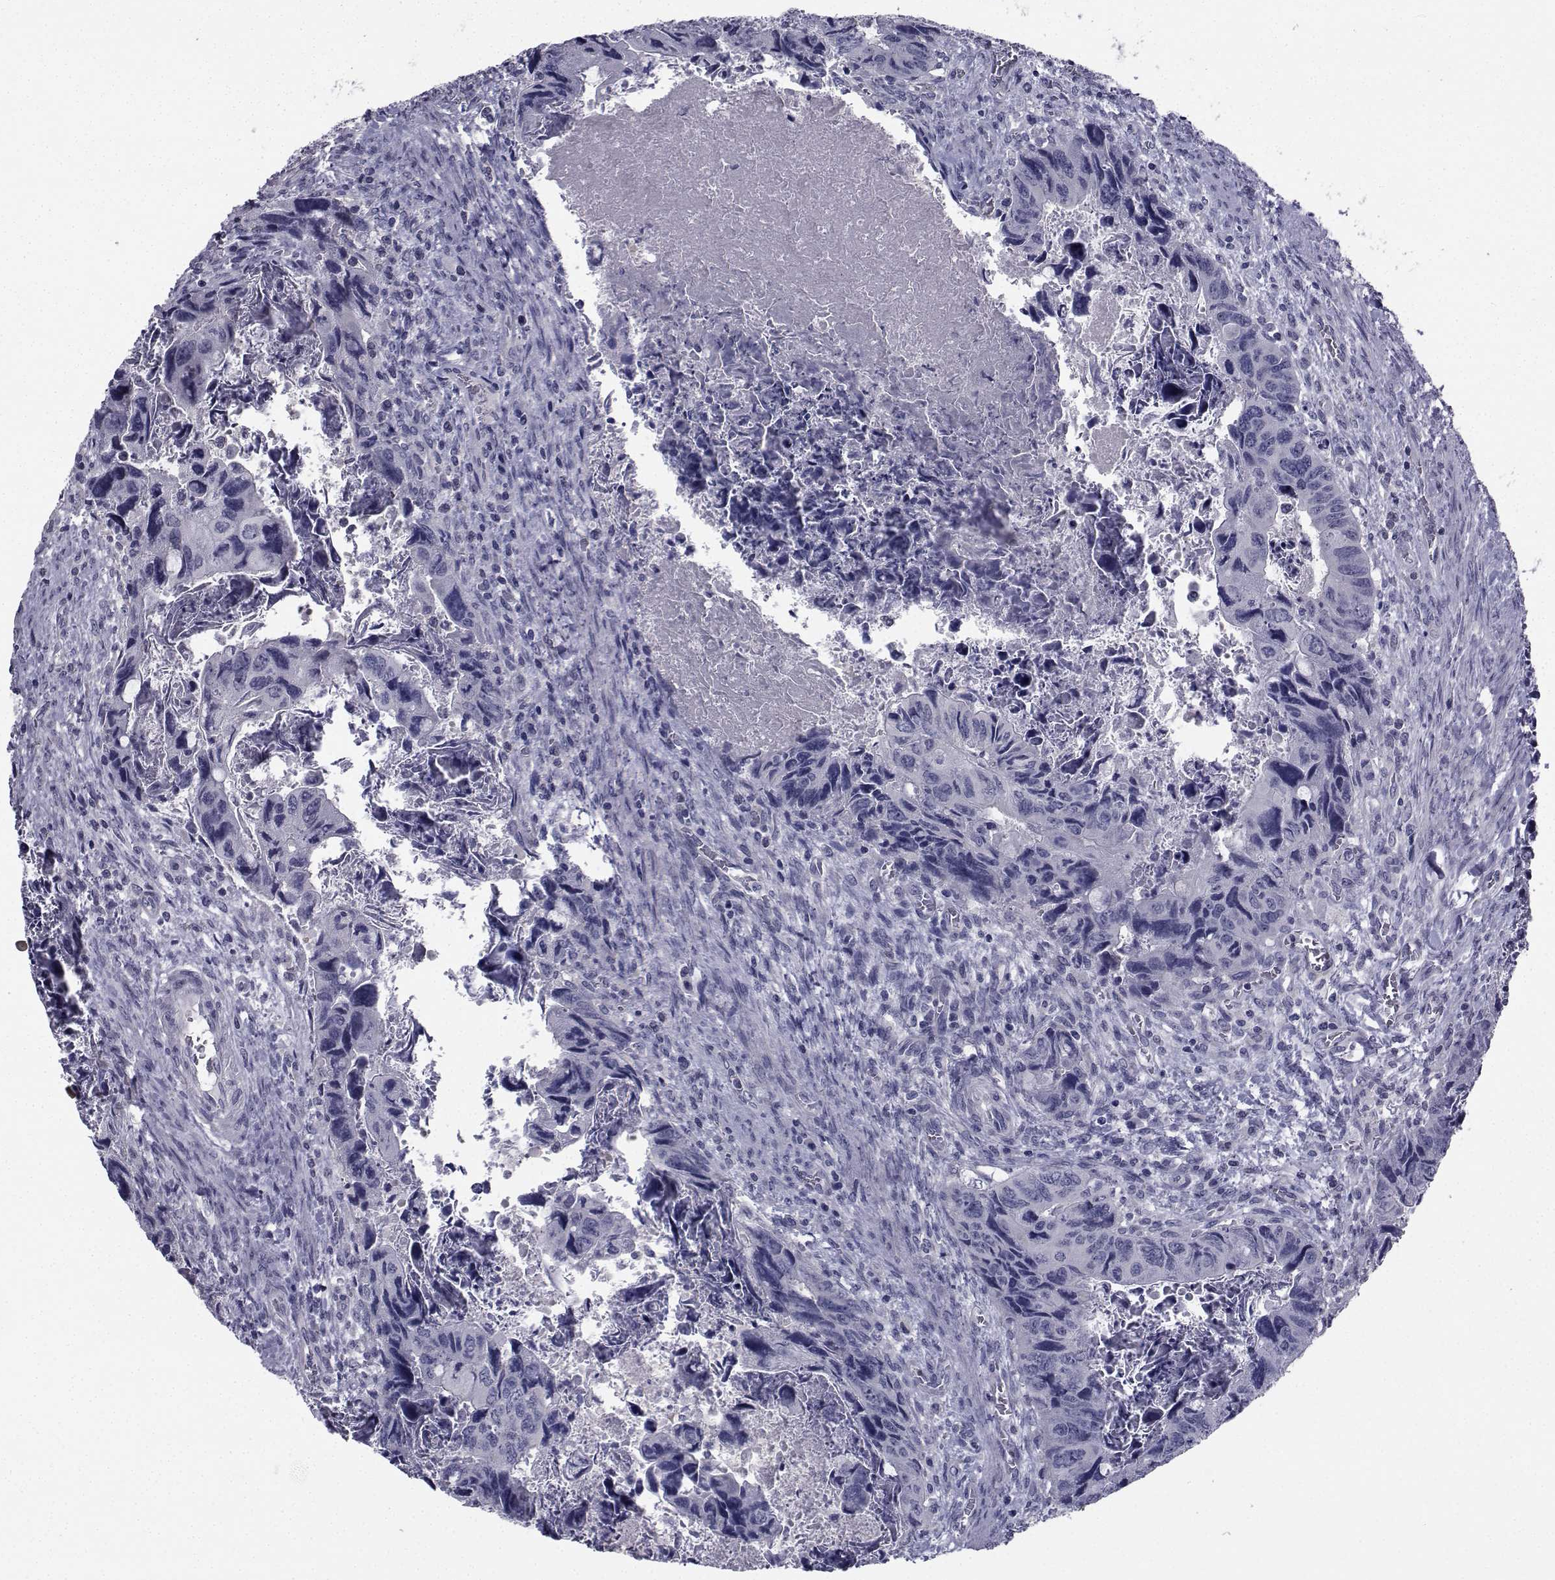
{"staining": {"intensity": "negative", "quantity": "none", "location": "none"}, "tissue": "colorectal cancer", "cell_type": "Tumor cells", "image_type": "cancer", "snomed": [{"axis": "morphology", "description": "Adenocarcinoma, NOS"}, {"axis": "topography", "description": "Rectum"}], "caption": "Photomicrograph shows no protein staining in tumor cells of colorectal cancer (adenocarcinoma) tissue. (IHC, brightfield microscopy, high magnification).", "gene": "CHRNA1", "patient": {"sex": "male", "age": 62}}